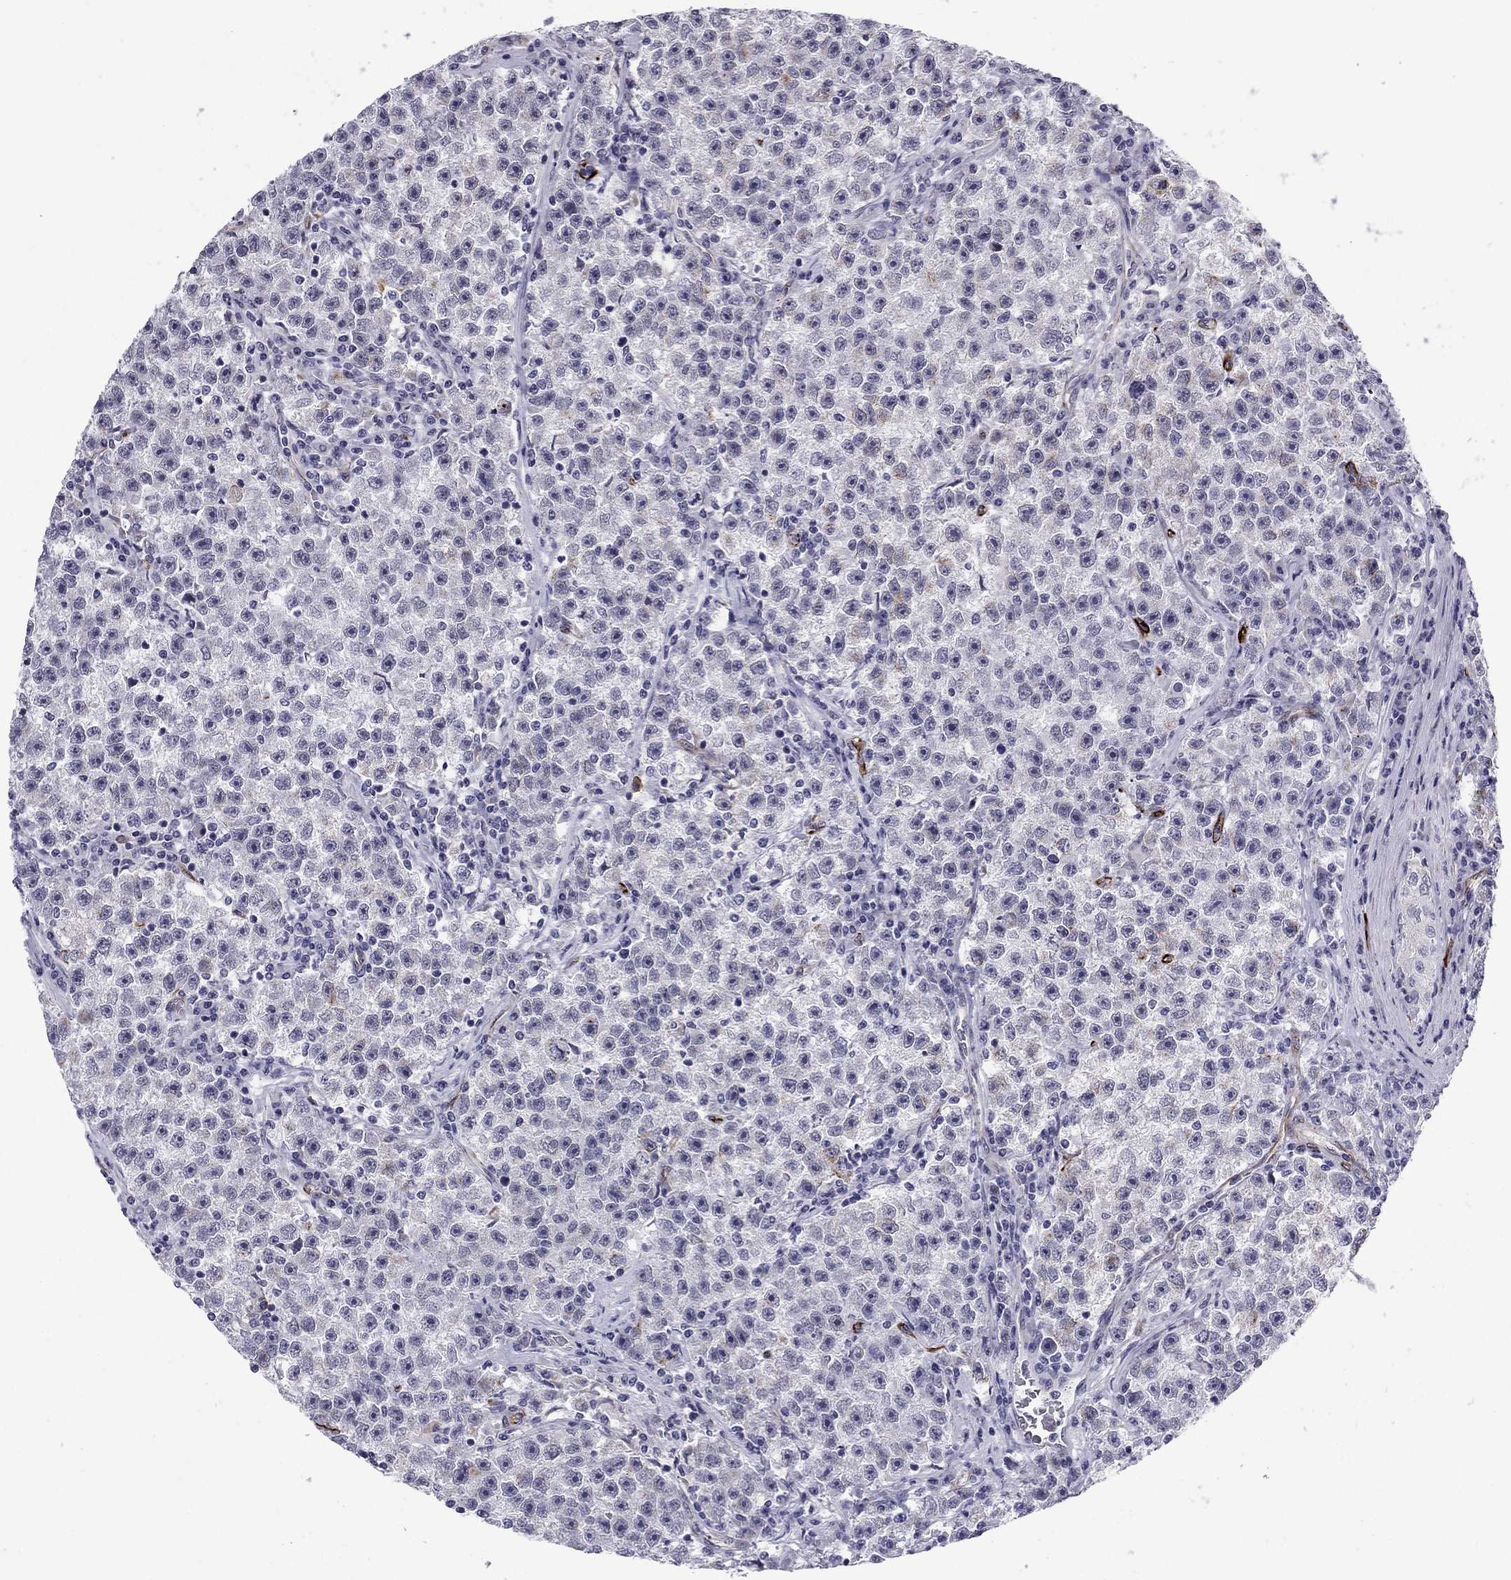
{"staining": {"intensity": "negative", "quantity": "none", "location": "none"}, "tissue": "testis cancer", "cell_type": "Tumor cells", "image_type": "cancer", "snomed": [{"axis": "morphology", "description": "Seminoma, NOS"}, {"axis": "topography", "description": "Testis"}], "caption": "Immunohistochemical staining of human testis cancer demonstrates no significant staining in tumor cells.", "gene": "ANKS4B", "patient": {"sex": "male", "age": 22}}